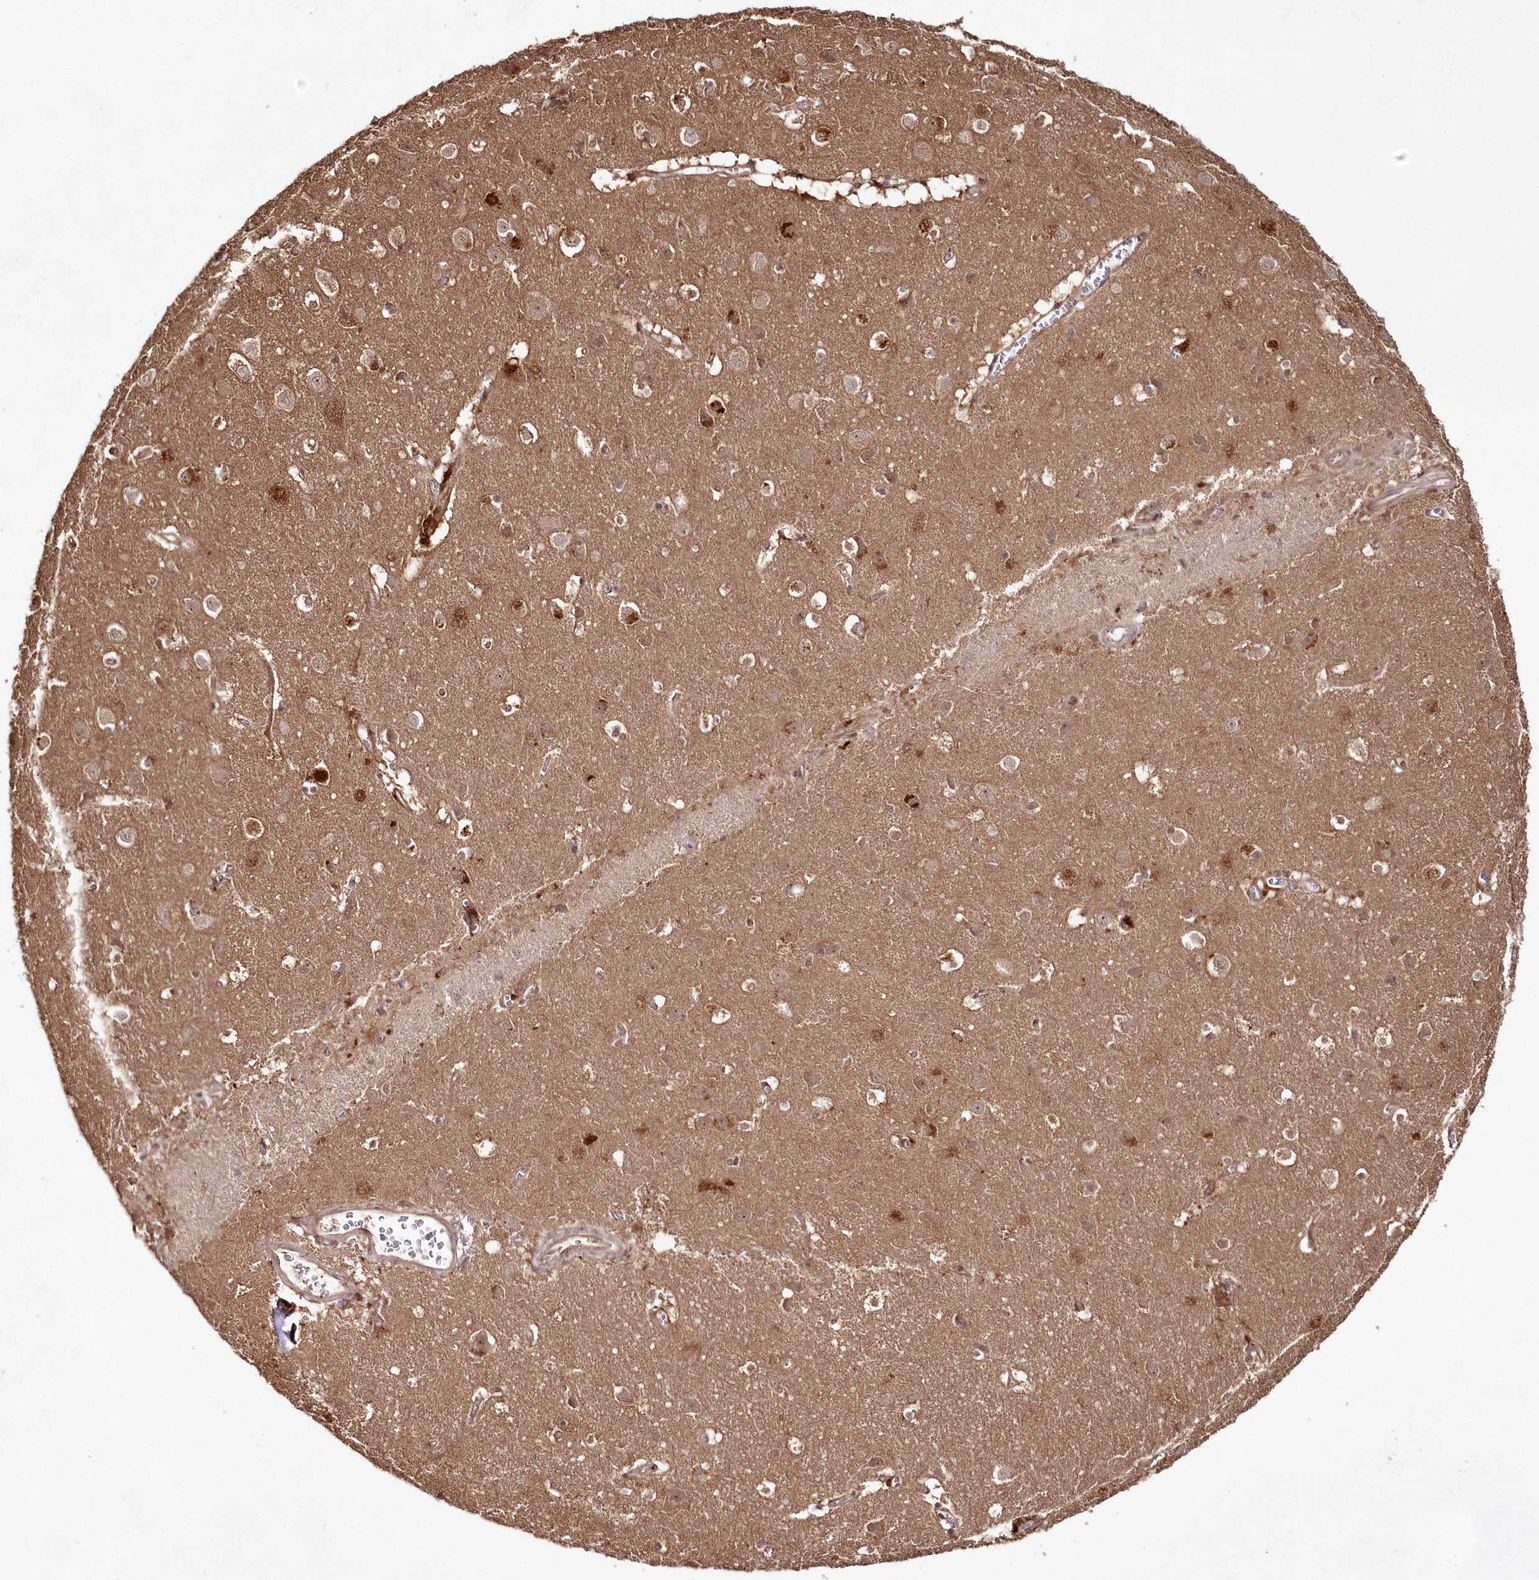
{"staining": {"intensity": "weak", "quantity": "25%-75%", "location": "cytoplasmic/membranous"}, "tissue": "cerebral cortex", "cell_type": "Endothelial cells", "image_type": "normal", "snomed": [{"axis": "morphology", "description": "Normal tissue, NOS"}, {"axis": "topography", "description": "Cerebral cortex"}], "caption": "Cerebral cortex stained with DAB IHC reveals low levels of weak cytoplasmic/membranous positivity in approximately 25%-75% of endothelial cells. The protein is shown in brown color, while the nuclei are stained blue.", "gene": "IMPA1", "patient": {"sex": "male", "age": 54}}